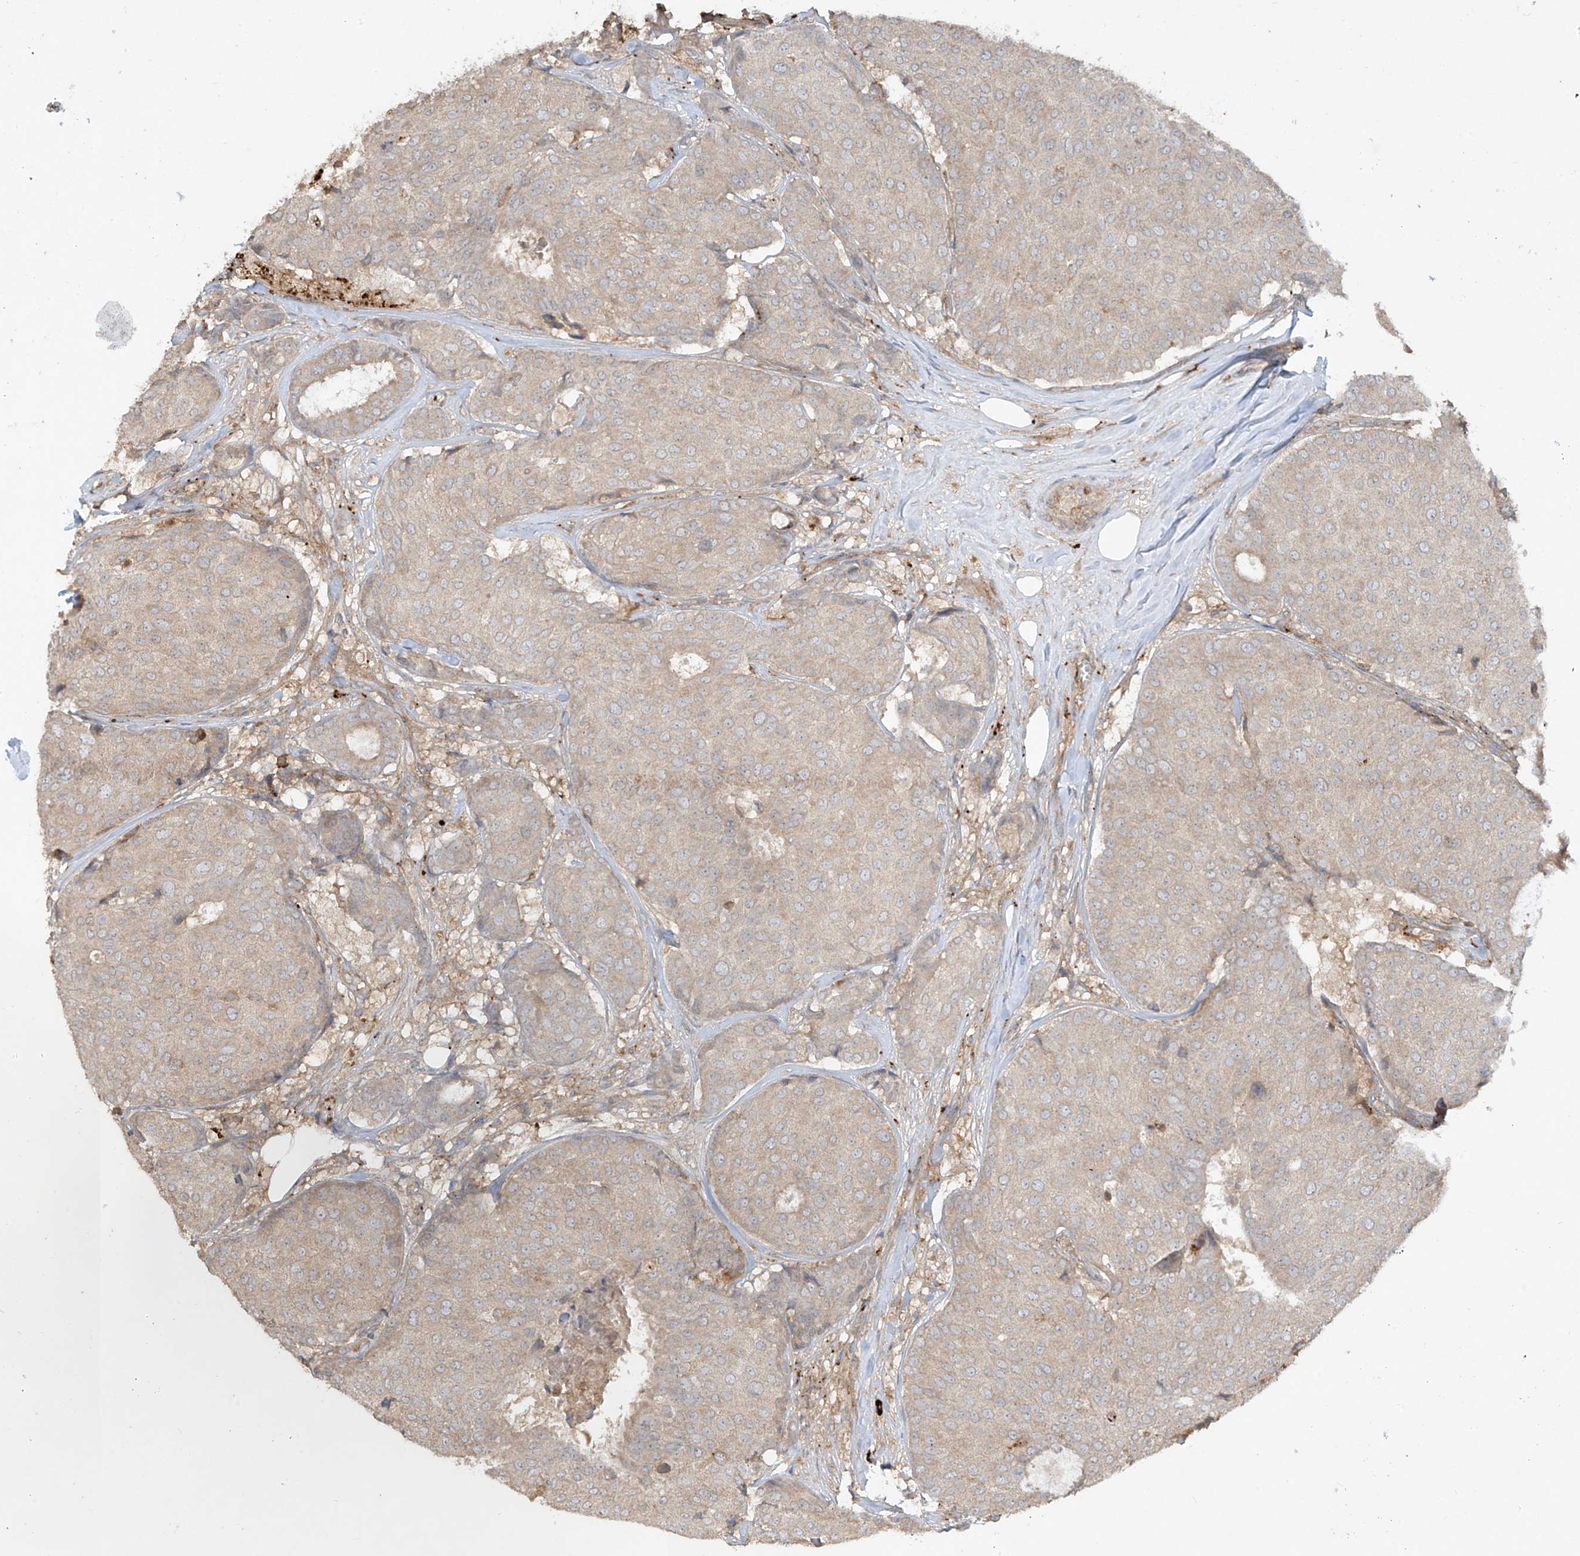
{"staining": {"intensity": "weak", "quantity": "<25%", "location": "cytoplasmic/membranous"}, "tissue": "breast cancer", "cell_type": "Tumor cells", "image_type": "cancer", "snomed": [{"axis": "morphology", "description": "Duct carcinoma"}, {"axis": "topography", "description": "Breast"}], "caption": "Tumor cells are negative for brown protein staining in invasive ductal carcinoma (breast). (DAB (3,3'-diaminobenzidine) immunohistochemistry (IHC) with hematoxylin counter stain).", "gene": "LDAH", "patient": {"sex": "female", "age": 75}}